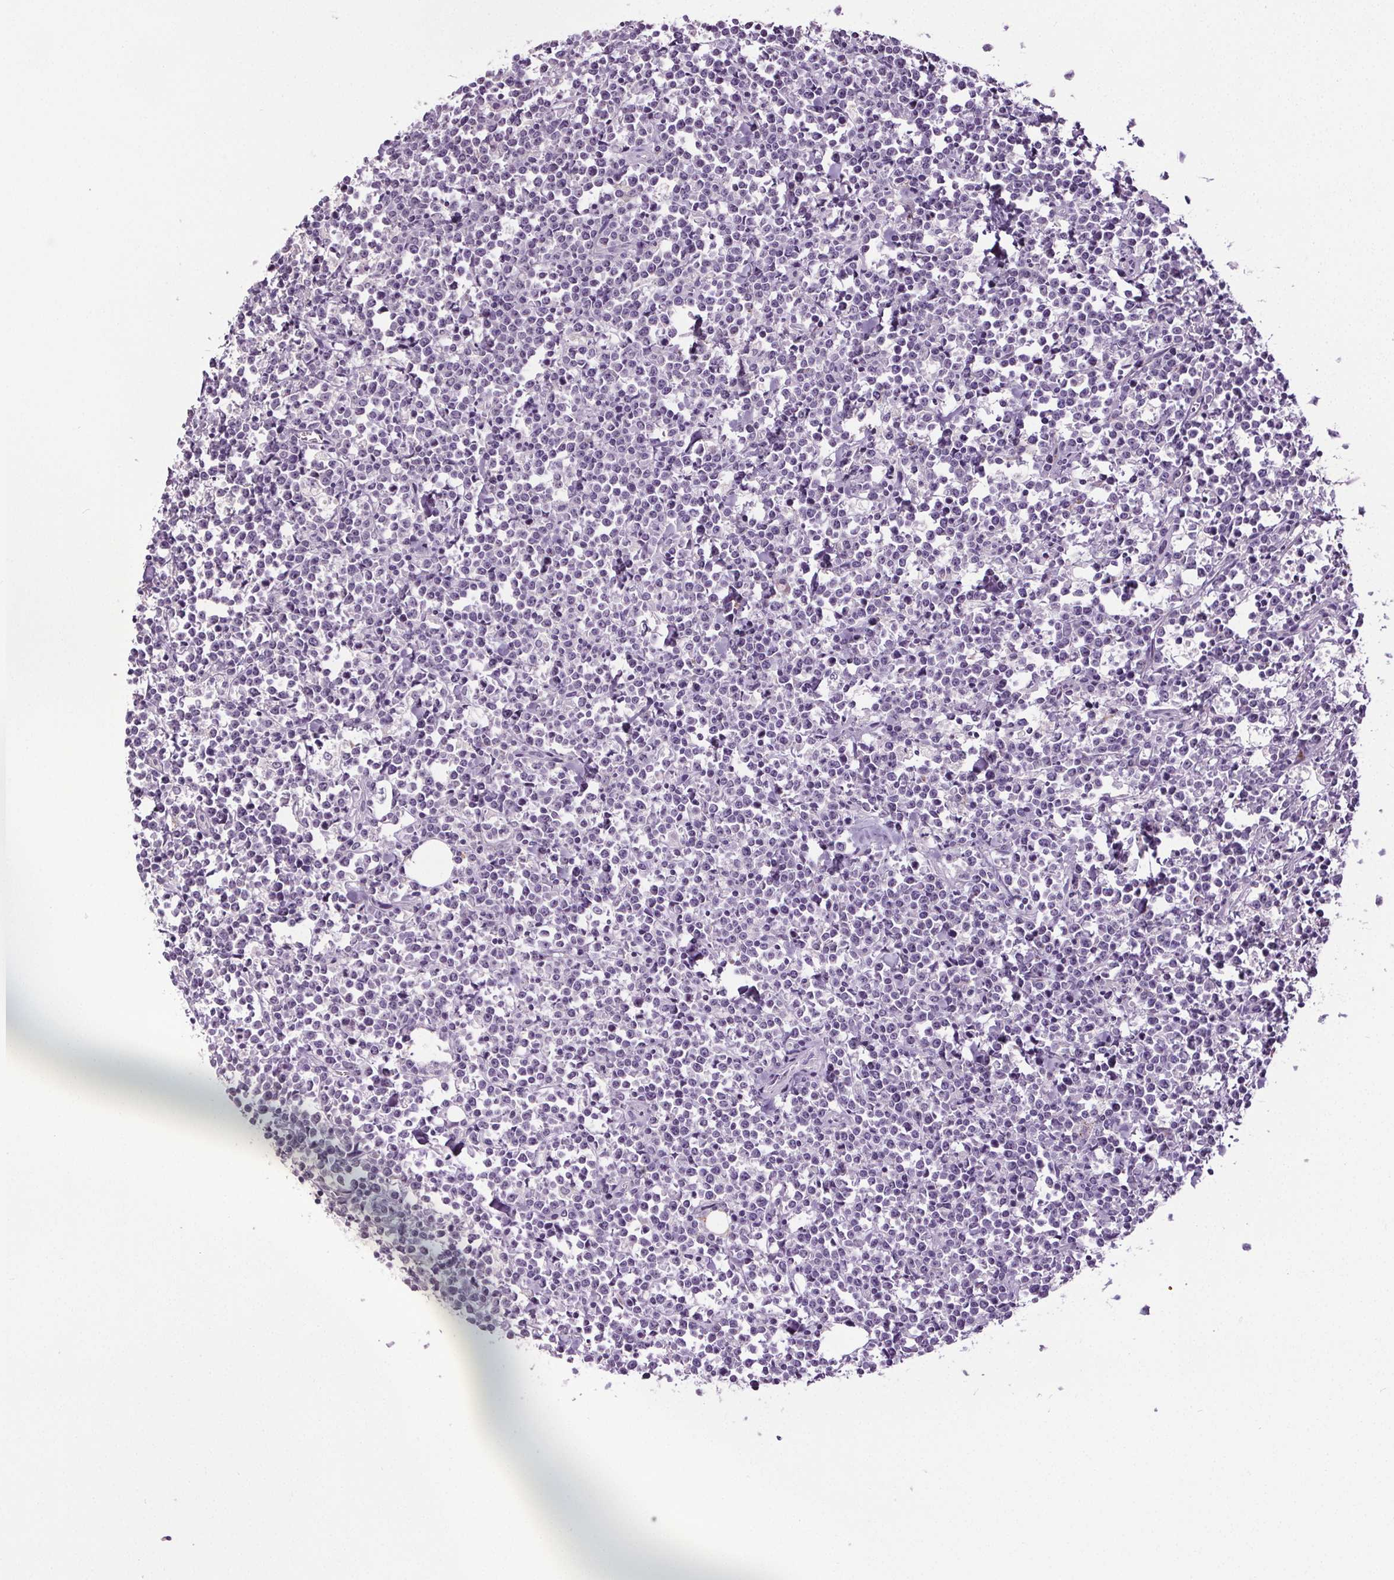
{"staining": {"intensity": "negative", "quantity": "none", "location": "none"}, "tissue": "lymphoma", "cell_type": "Tumor cells", "image_type": "cancer", "snomed": [{"axis": "morphology", "description": "Malignant lymphoma, non-Hodgkin's type, High grade"}, {"axis": "topography", "description": "Small intestine"}], "caption": "Tumor cells are negative for brown protein staining in high-grade malignant lymphoma, non-Hodgkin's type.", "gene": "GPIHBP1", "patient": {"sex": "female", "age": 56}}